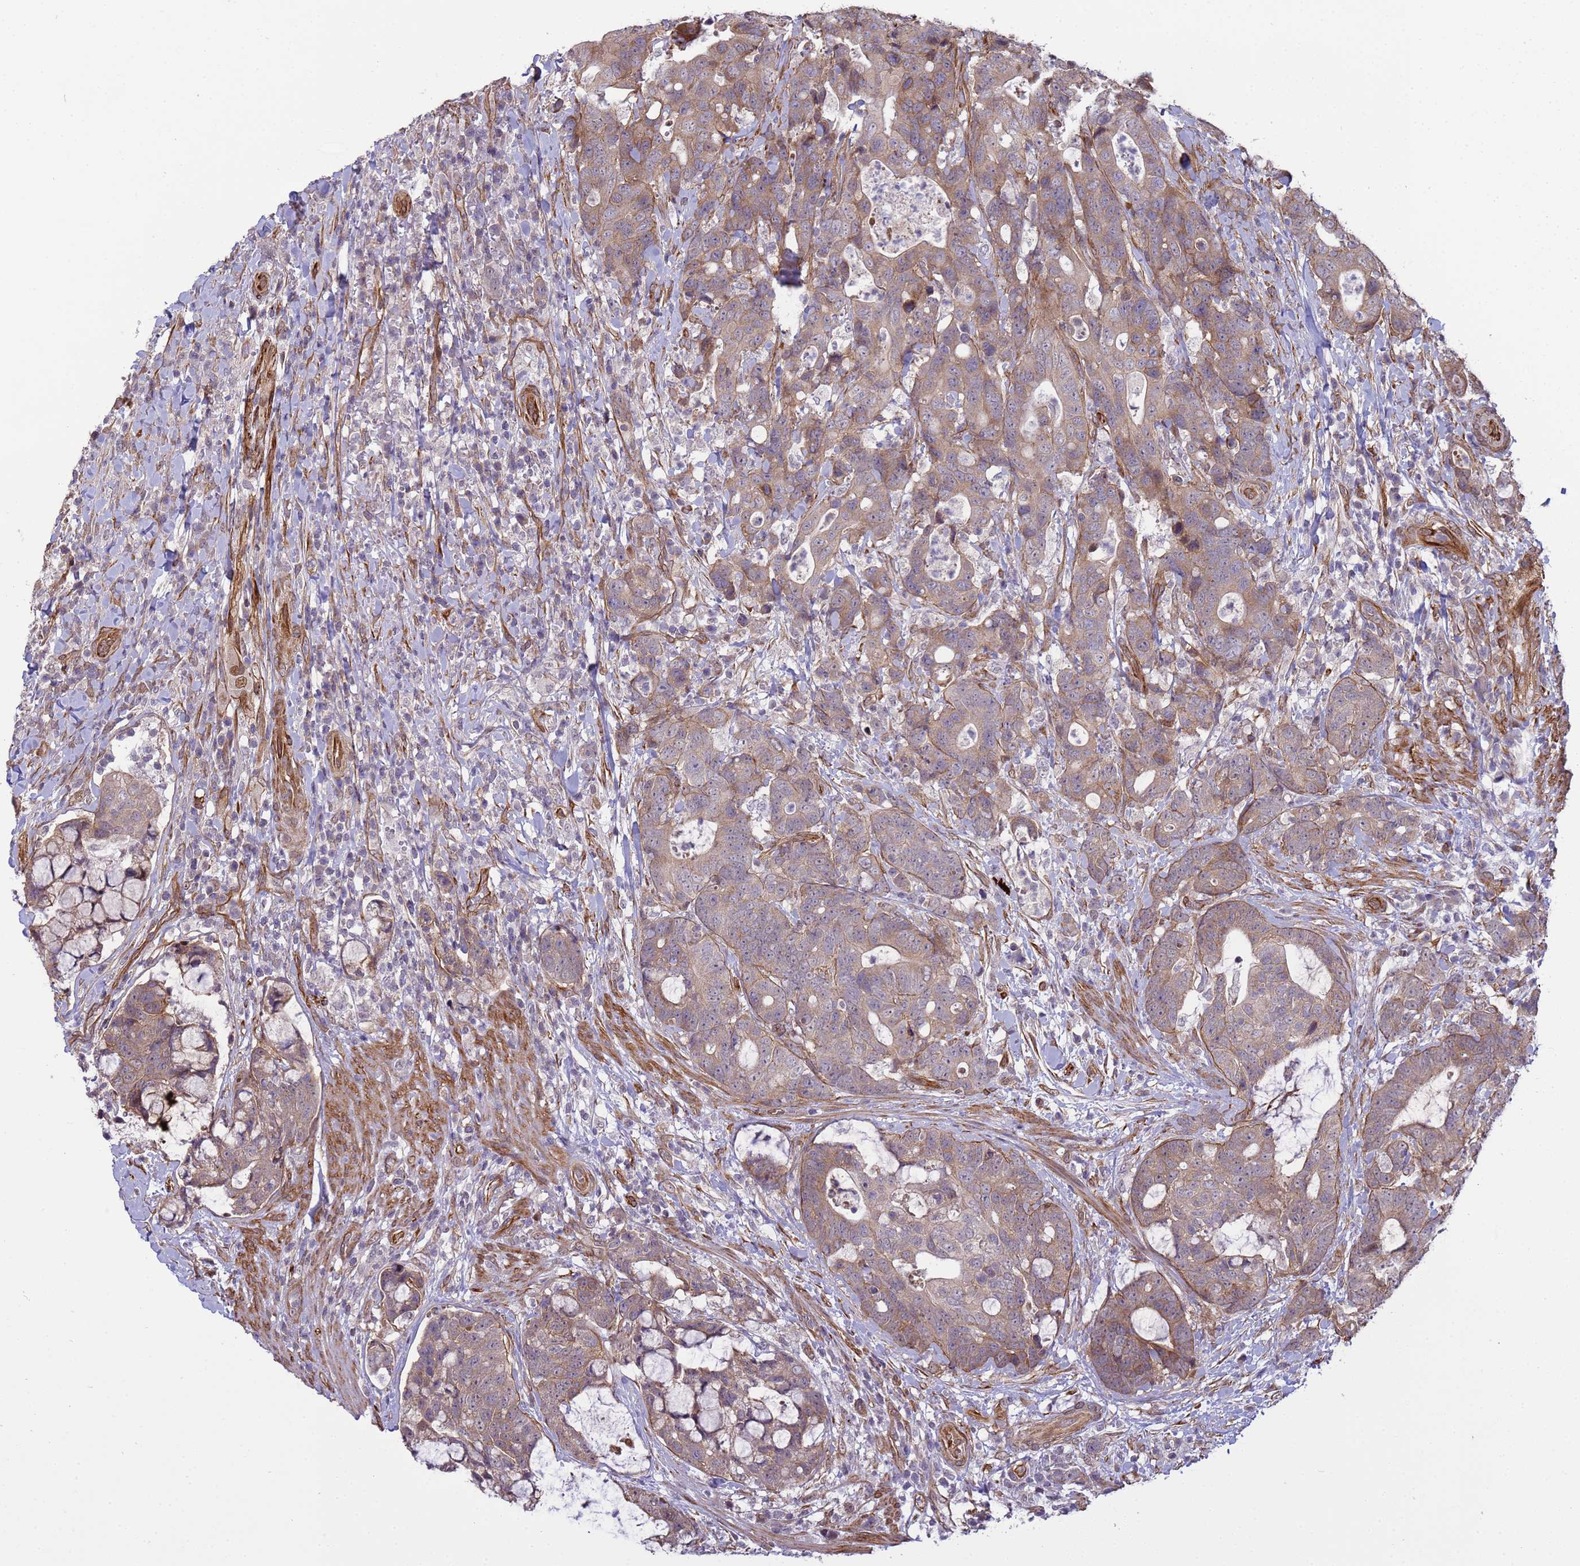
{"staining": {"intensity": "weak", "quantity": "25%-75%", "location": "cytoplasmic/membranous"}, "tissue": "colorectal cancer", "cell_type": "Tumor cells", "image_type": "cancer", "snomed": [{"axis": "morphology", "description": "Adenocarcinoma, NOS"}, {"axis": "topography", "description": "Colon"}], "caption": "The immunohistochemical stain shows weak cytoplasmic/membranous positivity in tumor cells of colorectal adenocarcinoma tissue. Nuclei are stained in blue.", "gene": "ITGB4", "patient": {"sex": "female", "age": 82}}